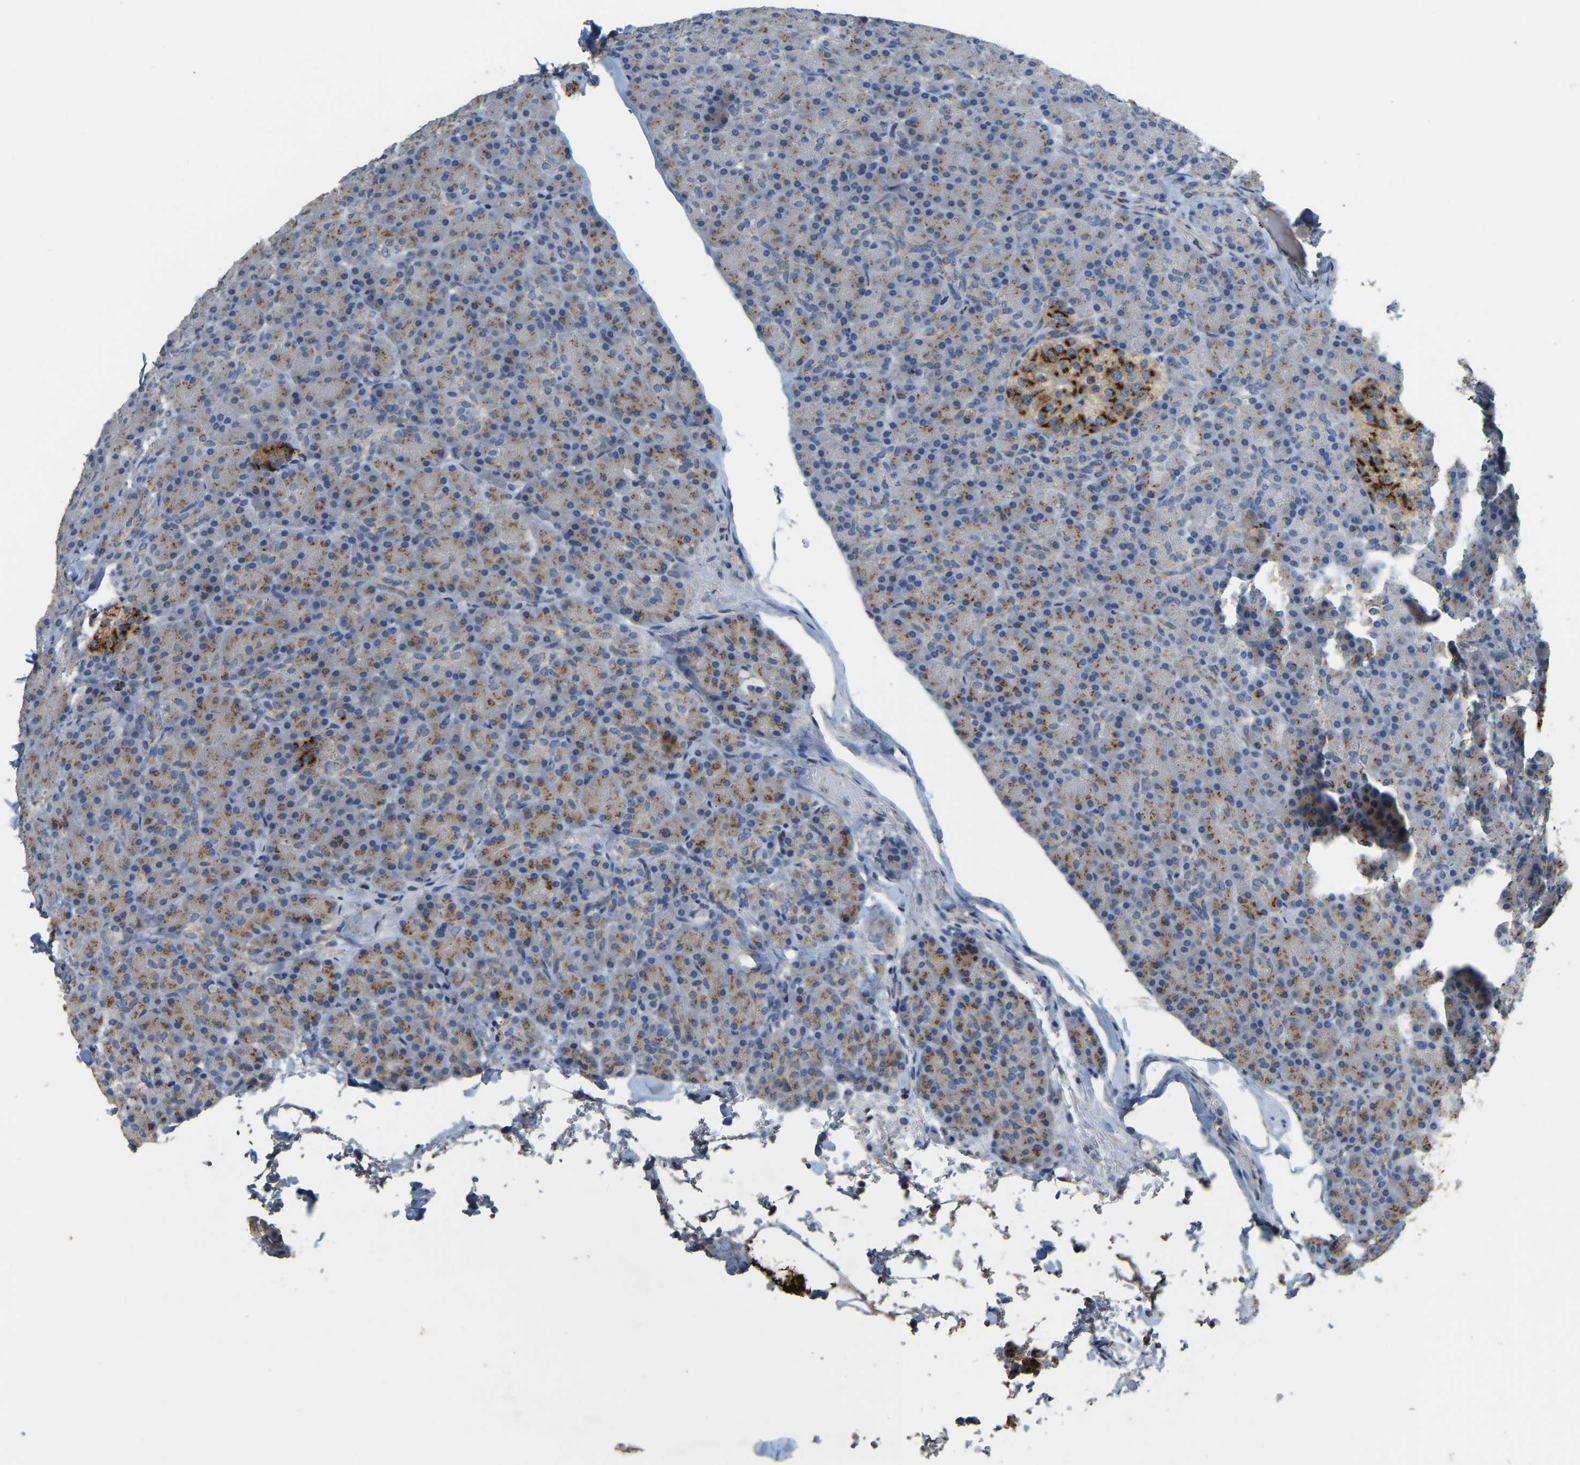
{"staining": {"intensity": "moderate", "quantity": "25%-75%", "location": "cytoplasmic/membranous"}, "tissue": "pancreas", "cell_type": "Exocrine glandular cells", "image_type": "normal", "snomed": [{"axis": "morphology", "description": "Normal tissue, NOS"}, {"axis": "topography", "description": "Pancreas"}], "caption": "Immunohistochemical staining of unremarkable human pancreas displays moderate cytoplasmic/membranous protein expression in approximately 25%-75% of exocrine glandular cells. (DAB IHC with brightfield microscopy, high magnification).", "gene": "FAM174A", "patient": {"sex": "female", "age": 43}}